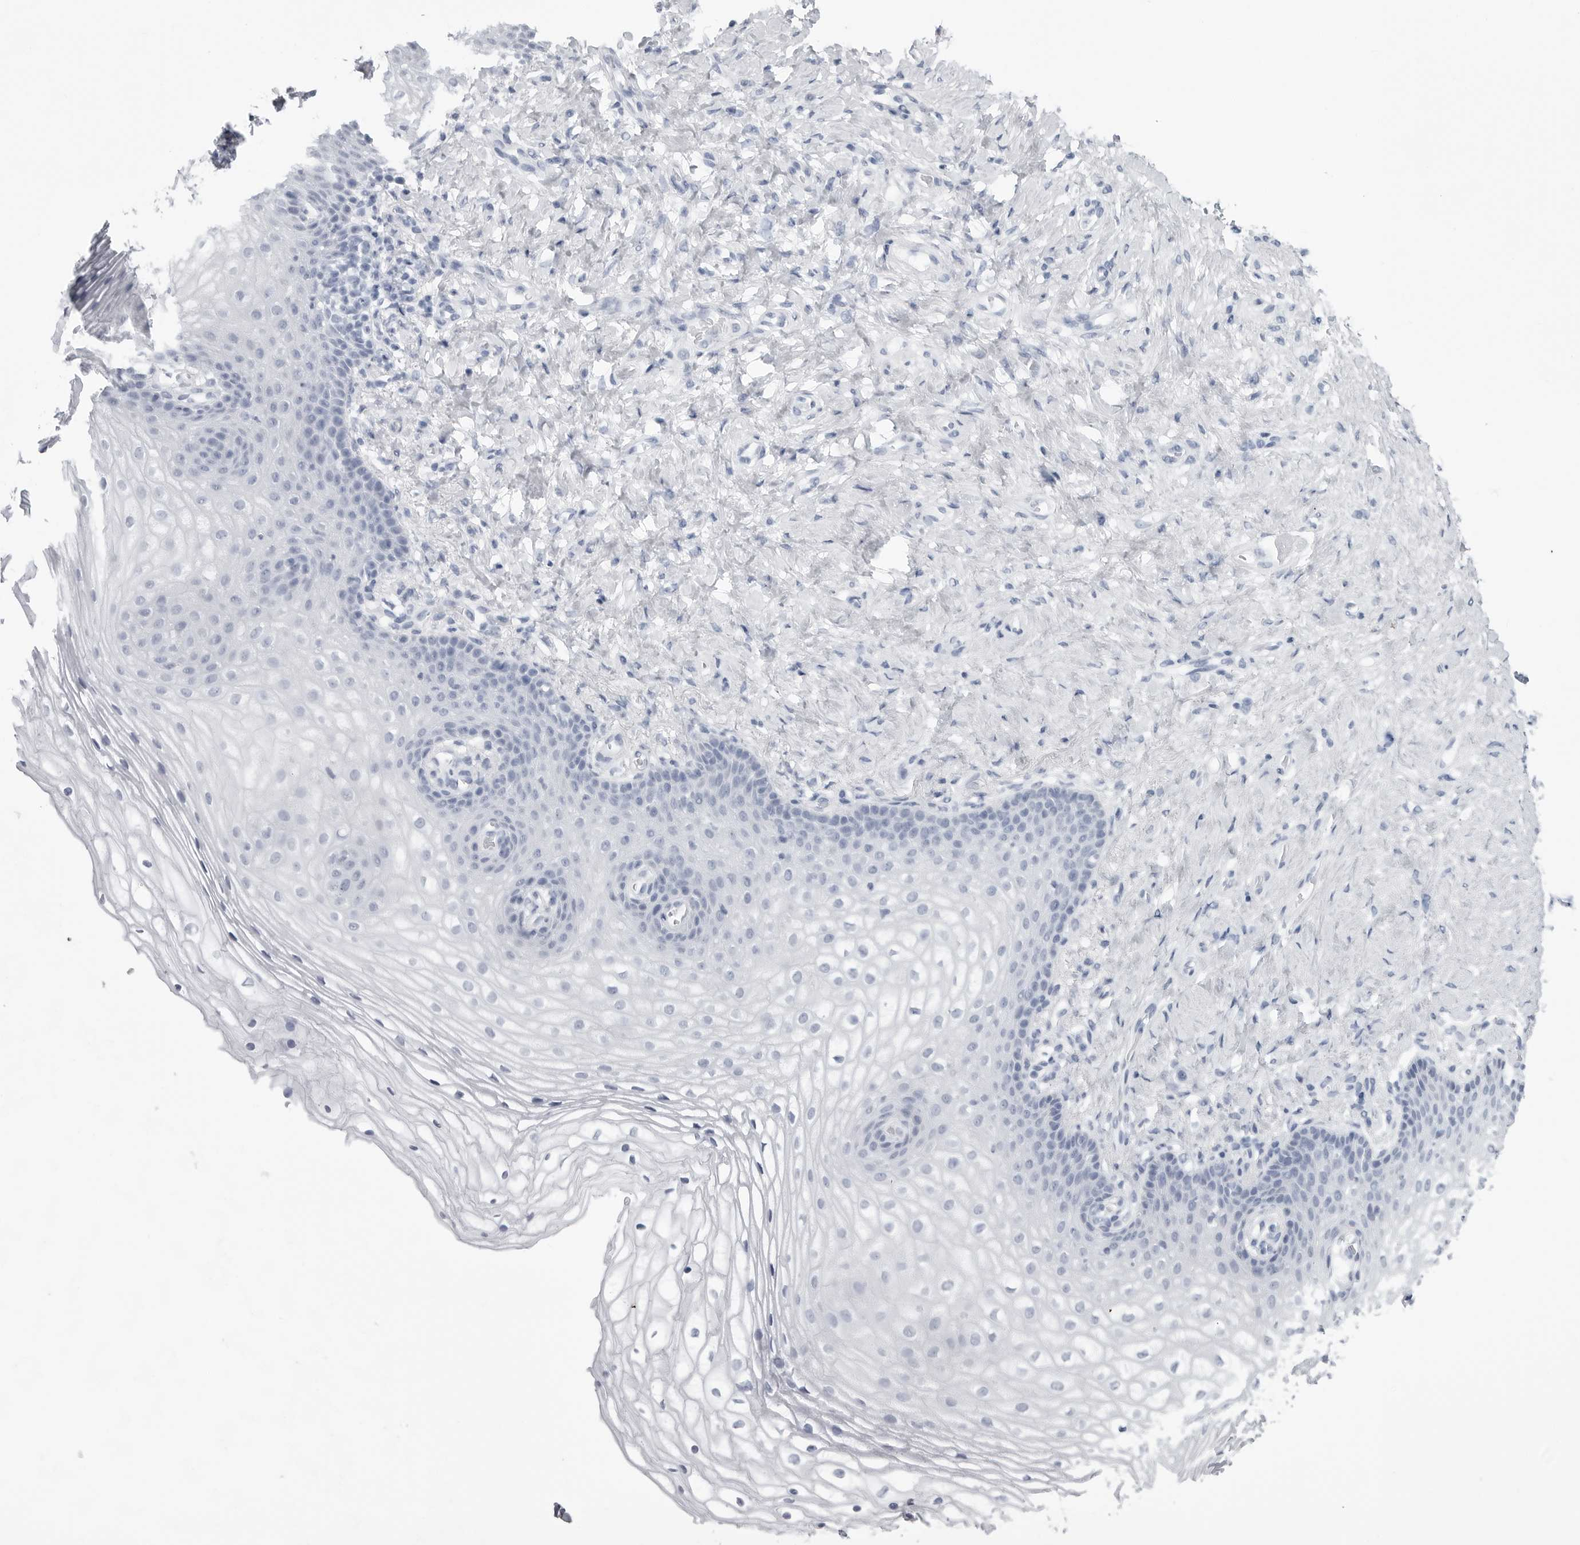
{"staining": {"intensity": "negative", "quantity": "none", "location": "none"}, "tissue": "vagina", "cell_type": "Squamous epithelial cells", "image_type": "normal", "snomed": [{"axis": "morphology", "description": "Normal tissue, NOS"}, {"axis": "topography", "description": "Vagina"}], "caption": "Micrograph shows no protein expression in squamous epithelial cells of unremarkable vagina.", "gene": "CSH1", "patient": {"sex": "female", "age": 60}}